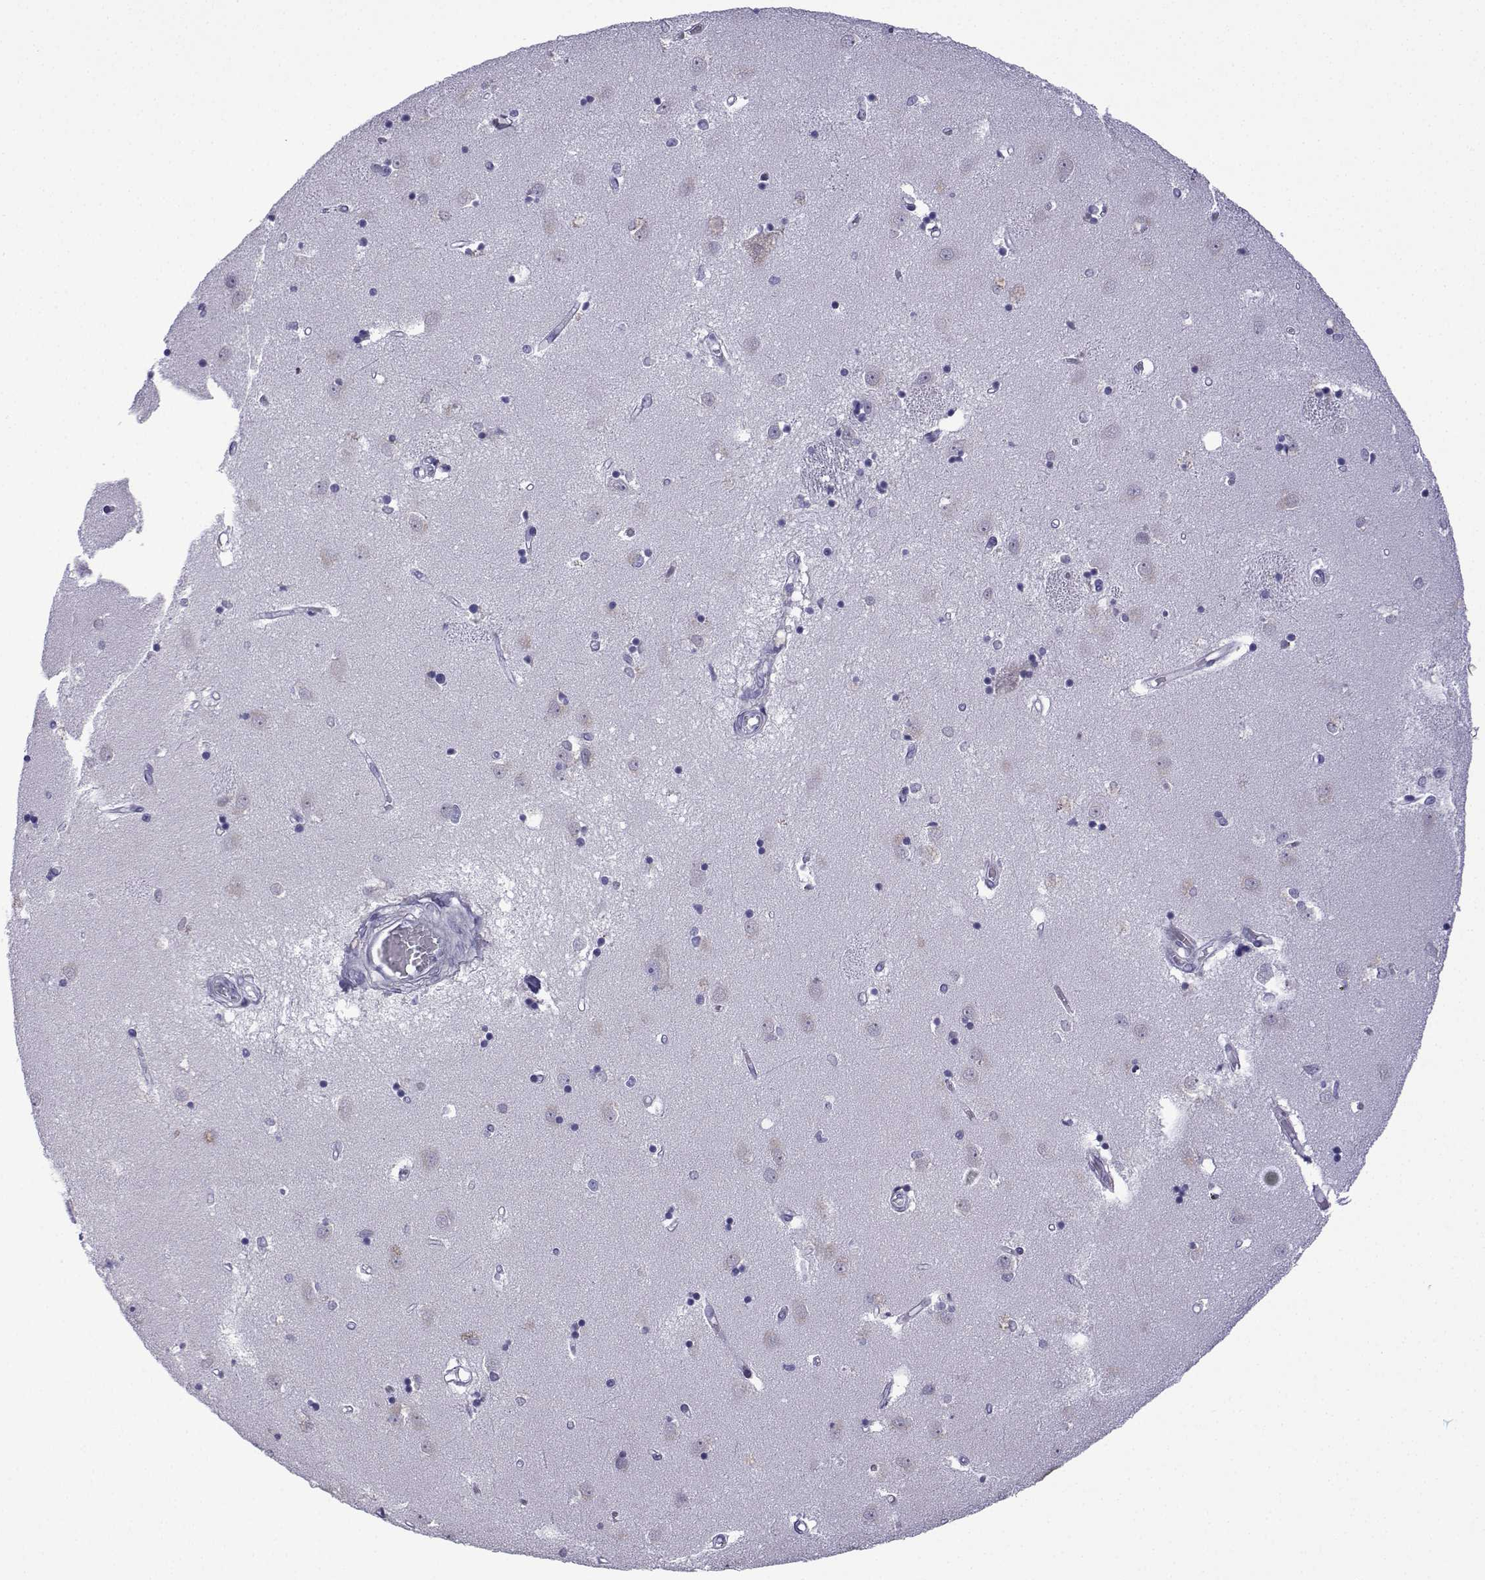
{"staining": {"intensity": "negative", "quantity": "none", "location": "none"}, "tissue": "caudate", "cell_type": "Glial cells", "image_type": "normal", "snomed": [{"axis": "morphology", "description": "Normal tissue, NOS"}, {"axis": "topography", "description": "Lateral ventricle wall"}], "caption": "Immunohistochemical staining of unremarkable human caudate shows no significant staining in glial cells. The staining is performed using DAB brown chromogen with nuclei counter-stained in using hematoxylin.", "gene": "CFAP70", "patient": {"sex": "male", "age": 54}}